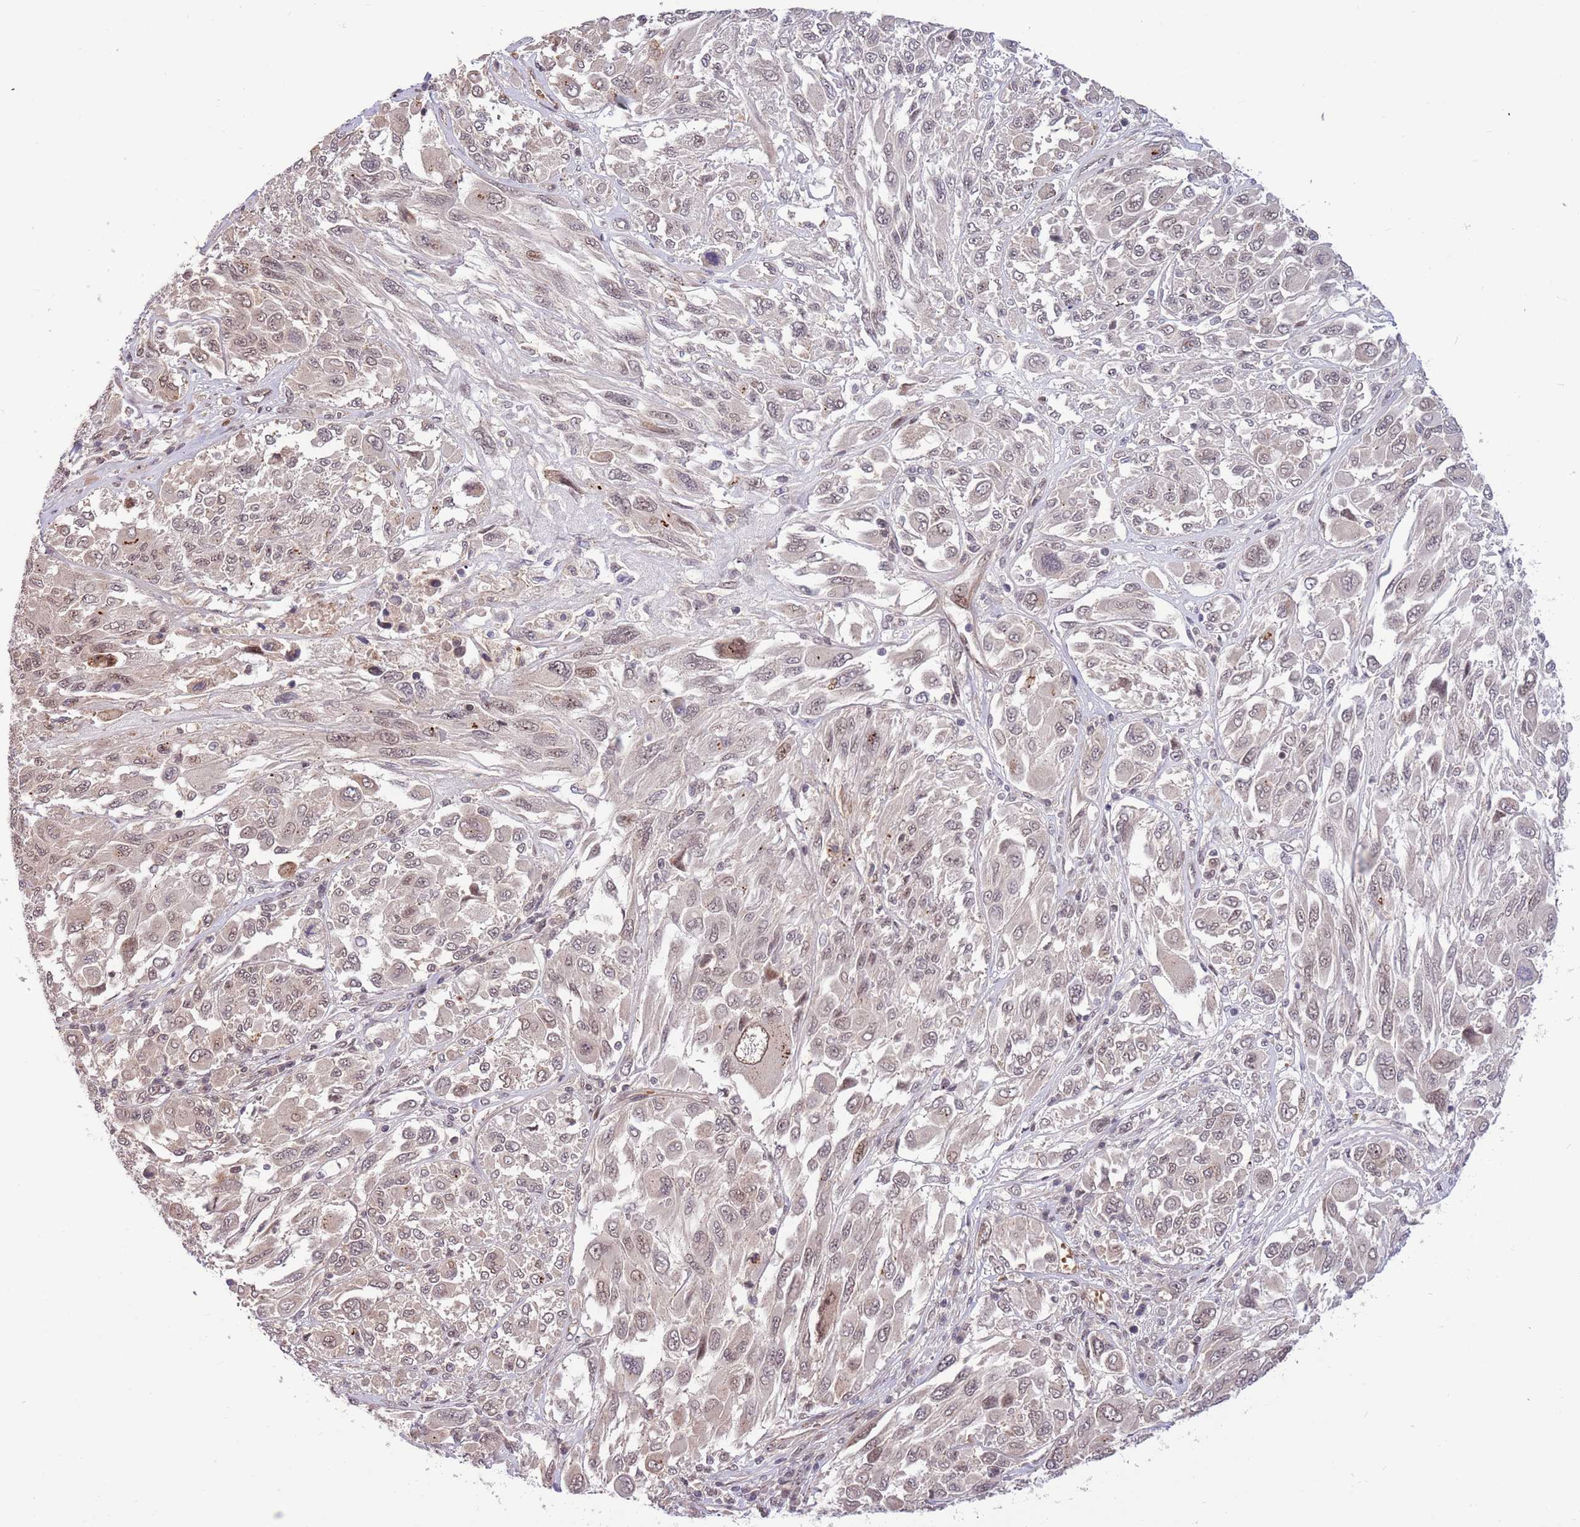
{"staining": {"intensity": "weak", "quantity": "25%-75%", "location": "nuclear"}, "tissue": "melanoma", "cell_type": "Tumor cells", "image_type": "cancer", "snomed": [{"axis": "morphology", "description": "Malignant melanoma, NOS"}, {"axis": "topography", "description": "Skin"}], "caption": "Brown immunohistochemical staining in human malignant melanoma shows weak nuclear staining in approximately 25%-75% of tumor cells.", "gene": "HAUS3", "patient": {"sex": "female", "age": 91}}